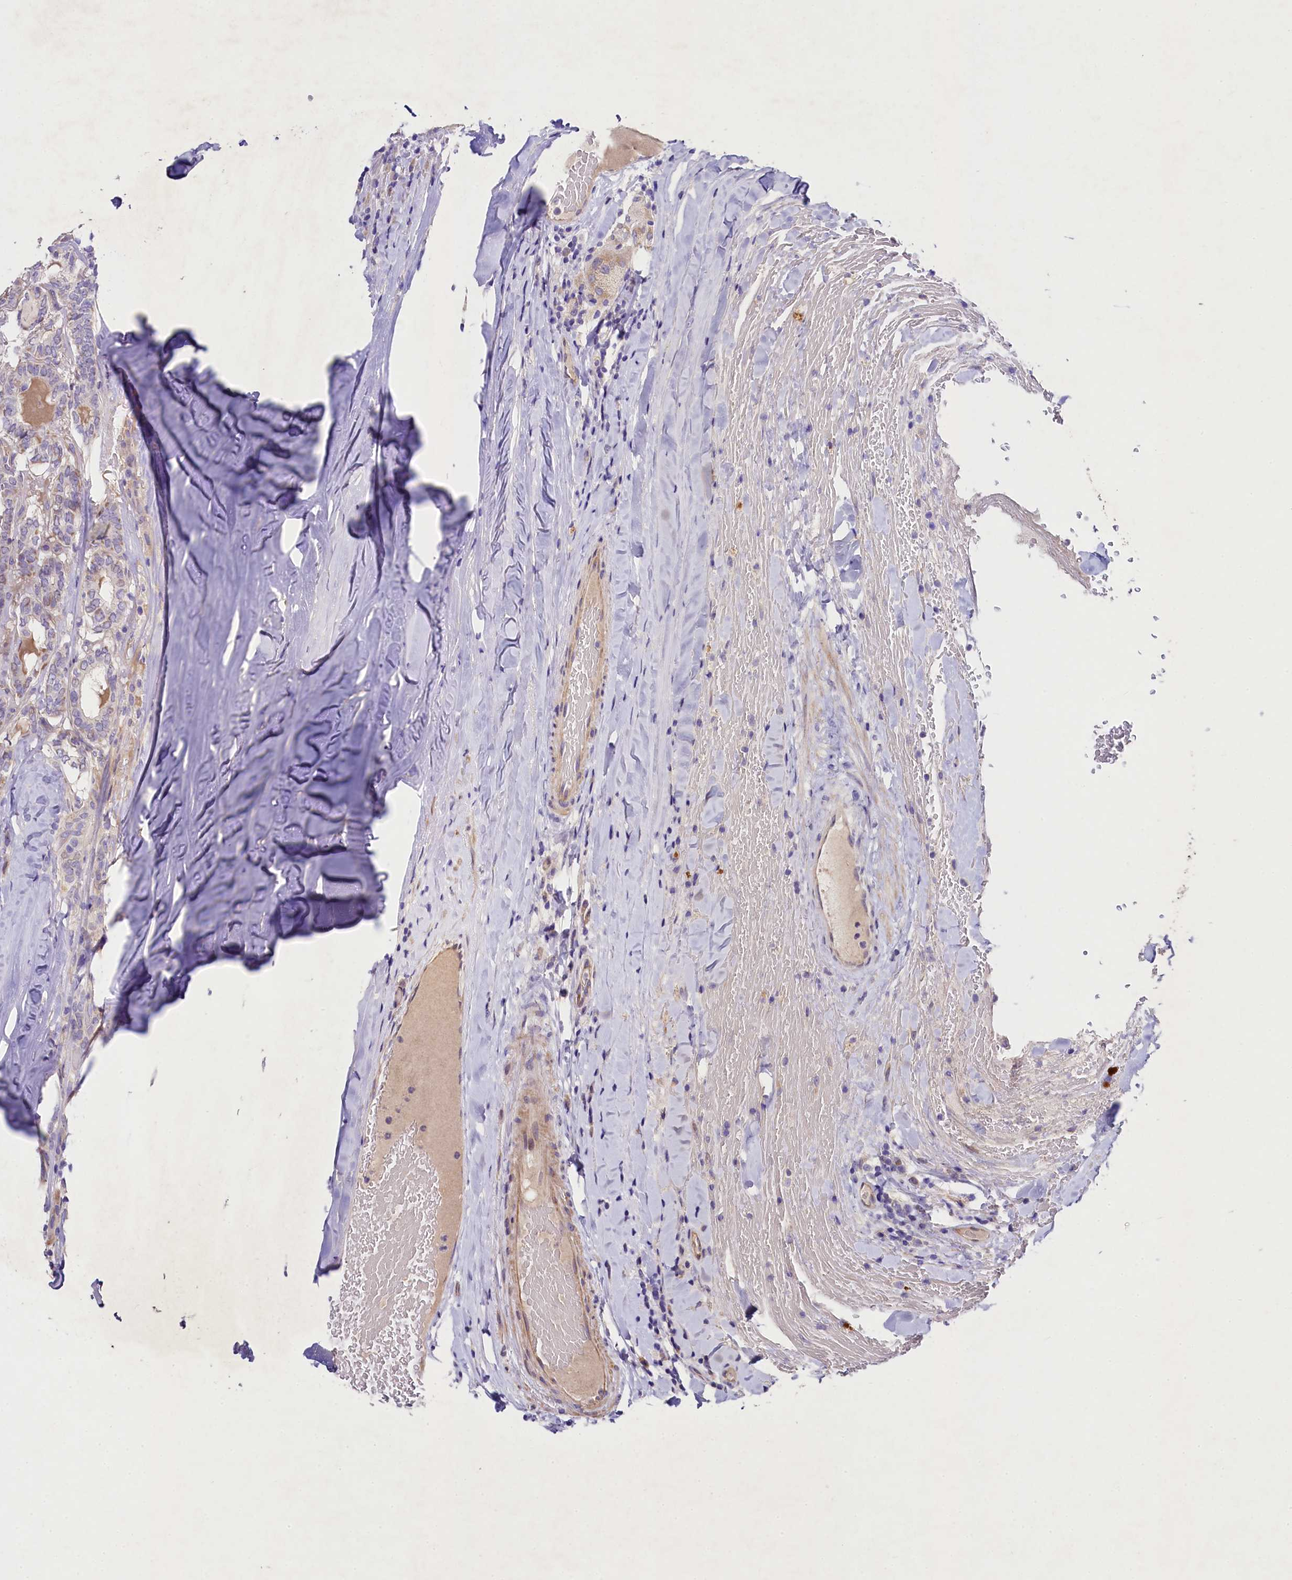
{"staining": {"intensity": "weak", "quantity": "25%-75%", "location": "cytoplasmic/membranous"}, "tissue": "thyroid cancer", "cell_type": "Tumor cells", "image_type": "cancer", "snomed": [{"axis": "morphology", "description": "Papillary adenocarcinoma, NOS"}, {"axis": "topography", "description": "Thyroid gland"}], "caption": "A low amount of weak cytoplasmic/membranous positivity is present in about 25%-75% of tumor cells in papillary adenocarcinoma (thyroid) tissue. (brown staining indicates protein expression, while blue staining denotes nuclei).", "gene": "FXYD6", "patient": {"sex": "female", "age": 72}}